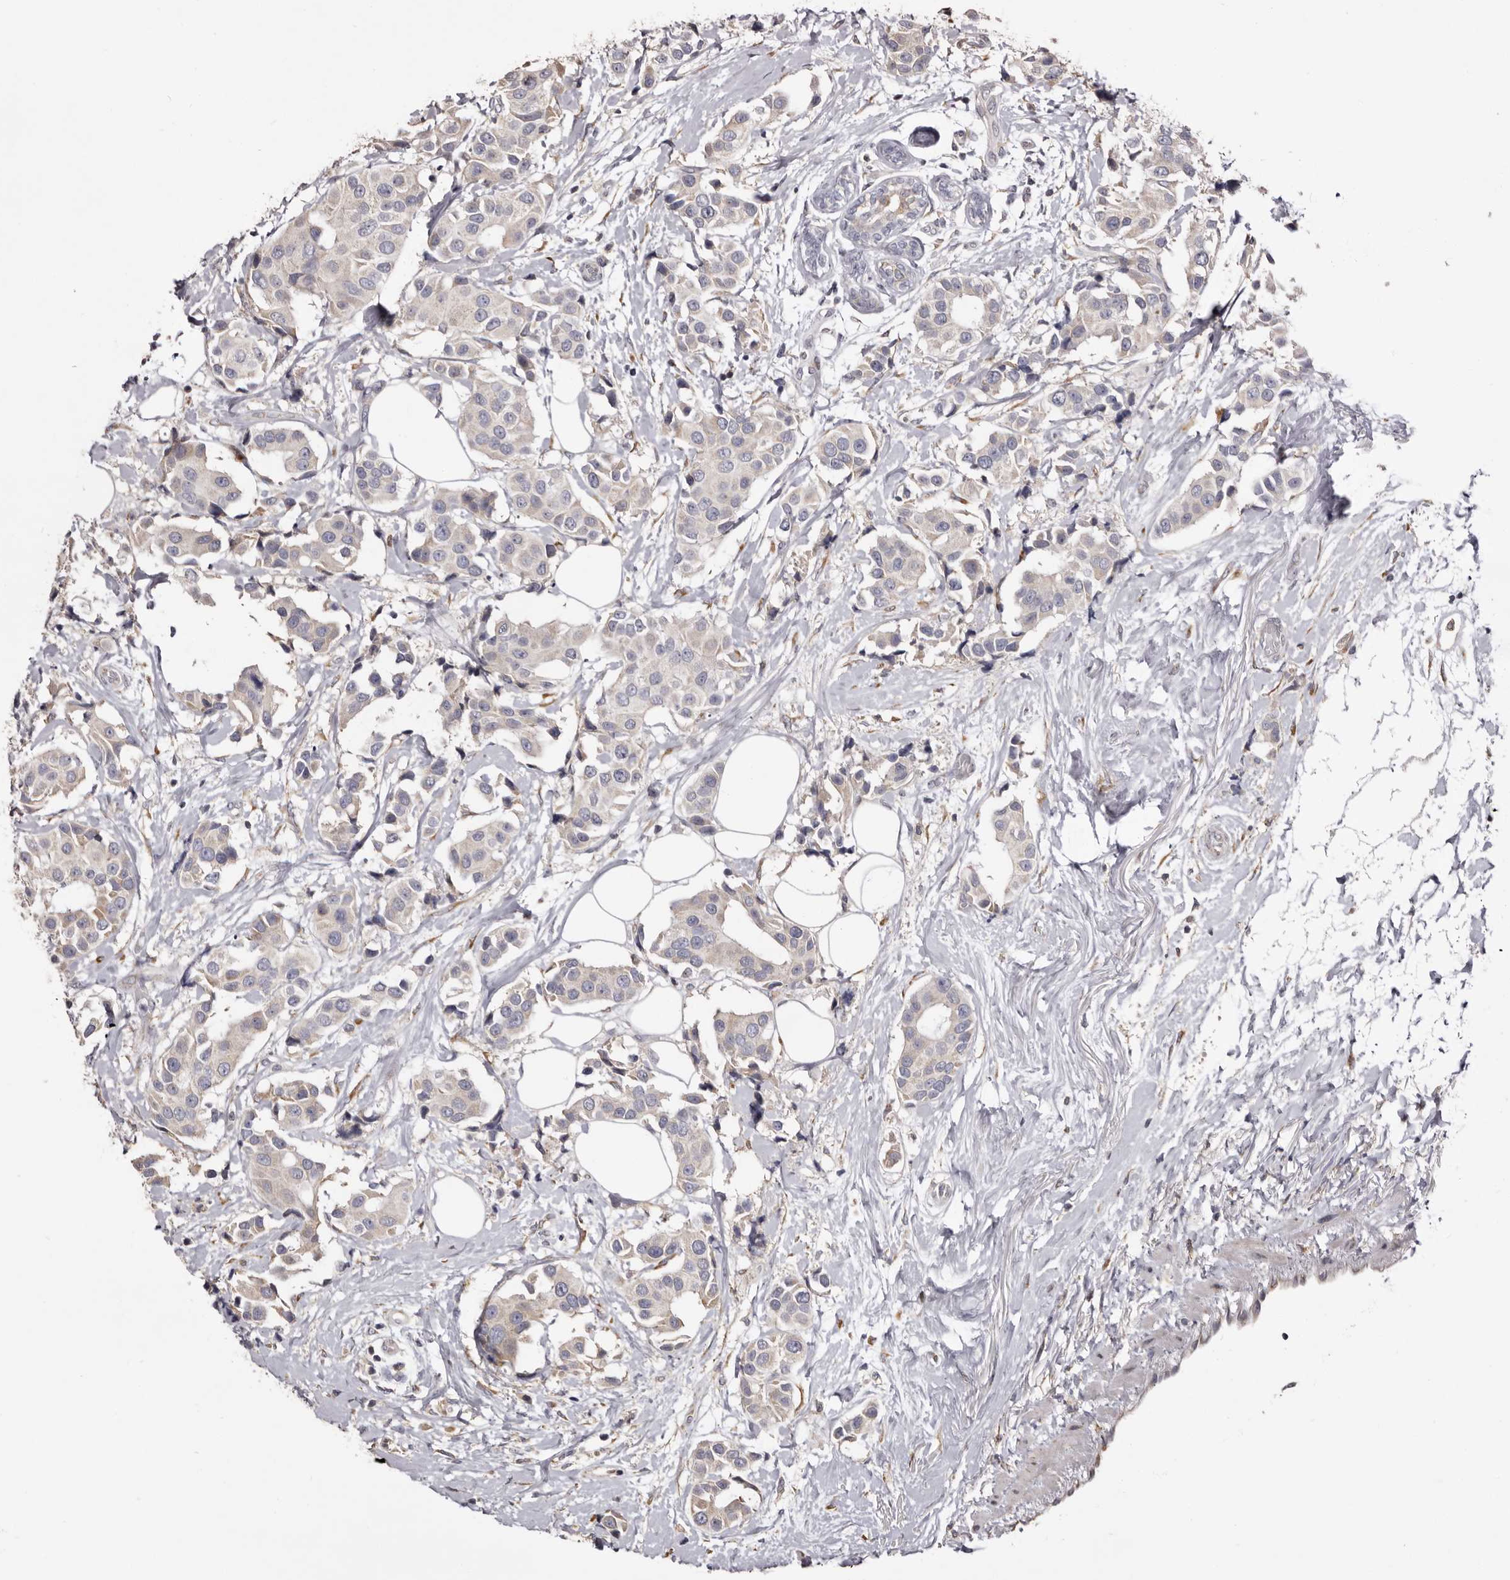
{"staining": {"intensity": "weak", "quantity": "<25%", "location": "cytoplasmic/membranous"}, "tissue": "breast cancer", "cell_type": "Tumor cells", "image_type": "cancer", "snomed": [{"axis": "morphology", "description": "Normal tissue, NOS"}, {"axis": "morphology", "description": "Duct carcinoma"}, {"axis": "topography", "description": "Breast"}], "caption": "Intraductal carcinoma (breast) was stained to show a protein in brown. There is no significant staining in tumor cells.", "gene": "PIGX", "patient": {"sex": "female", "age": 39}}